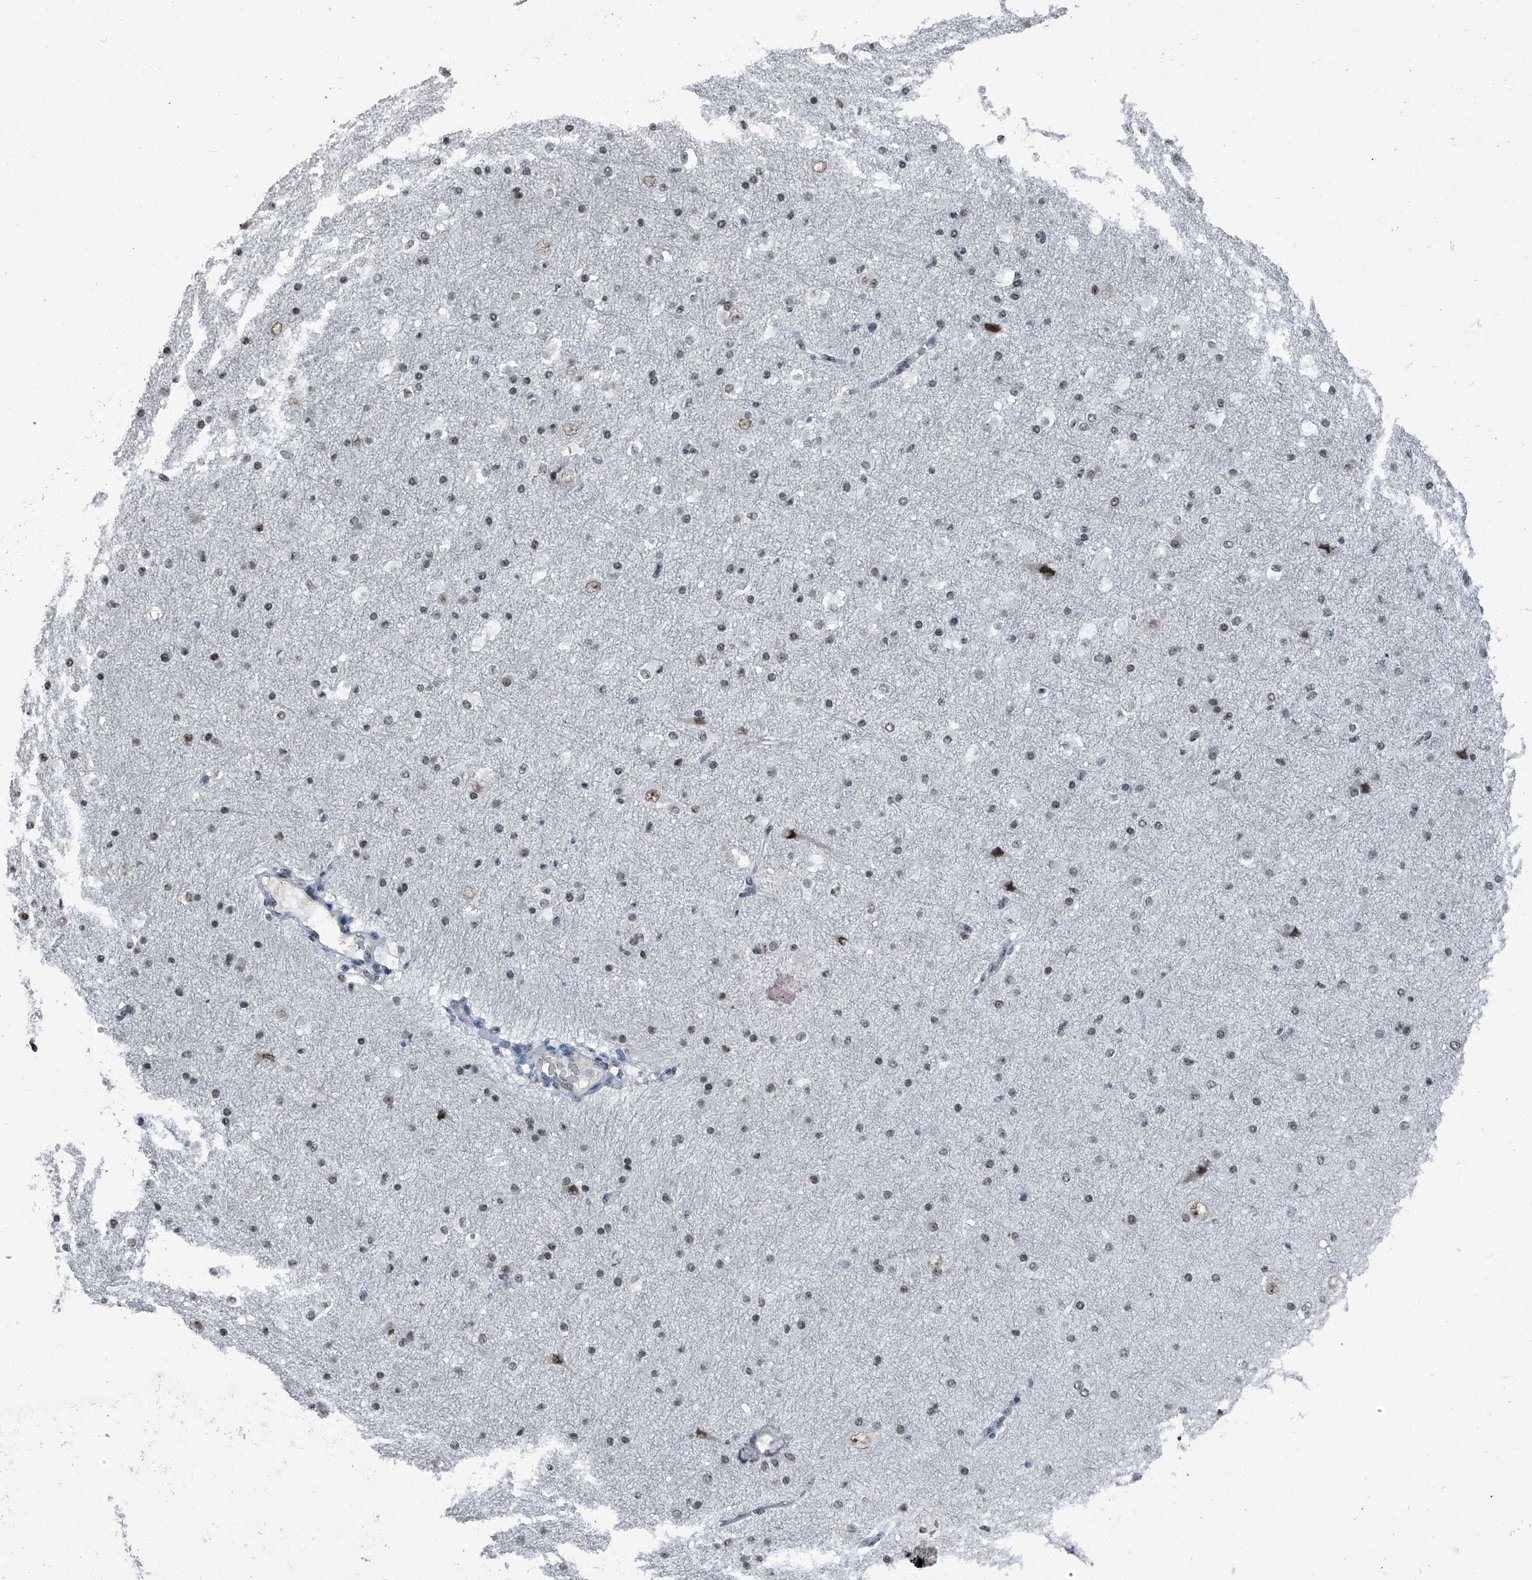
{"staining": {"intensity": "negative", "quantity": "none", "location": "none"}, "tissue": "cerebral cortex", "cell_type": "Endothelial cells", "image_type": "normal", "snomed": [{"axis": "morphology", "description": "Normal tissue, NOS"}, {"axis": "morphology", "description": "Developmental malformation"}, {"axis": "topography", "description": "Cerebral cortex"}], "caption": "Immunohistochemistry (IHC) histopathology image of benign cerebral cortex: cerebral cortex stained with DAB exhibits no significant protein positivity in endothelial cells. Brightfield microscopy of immunohistochemistry stained with DAB (brown) and hematoxylin (blue), captured at high magnification.", "gene": "TCOF1", "patient": {"sex": "female", "age": 30}}